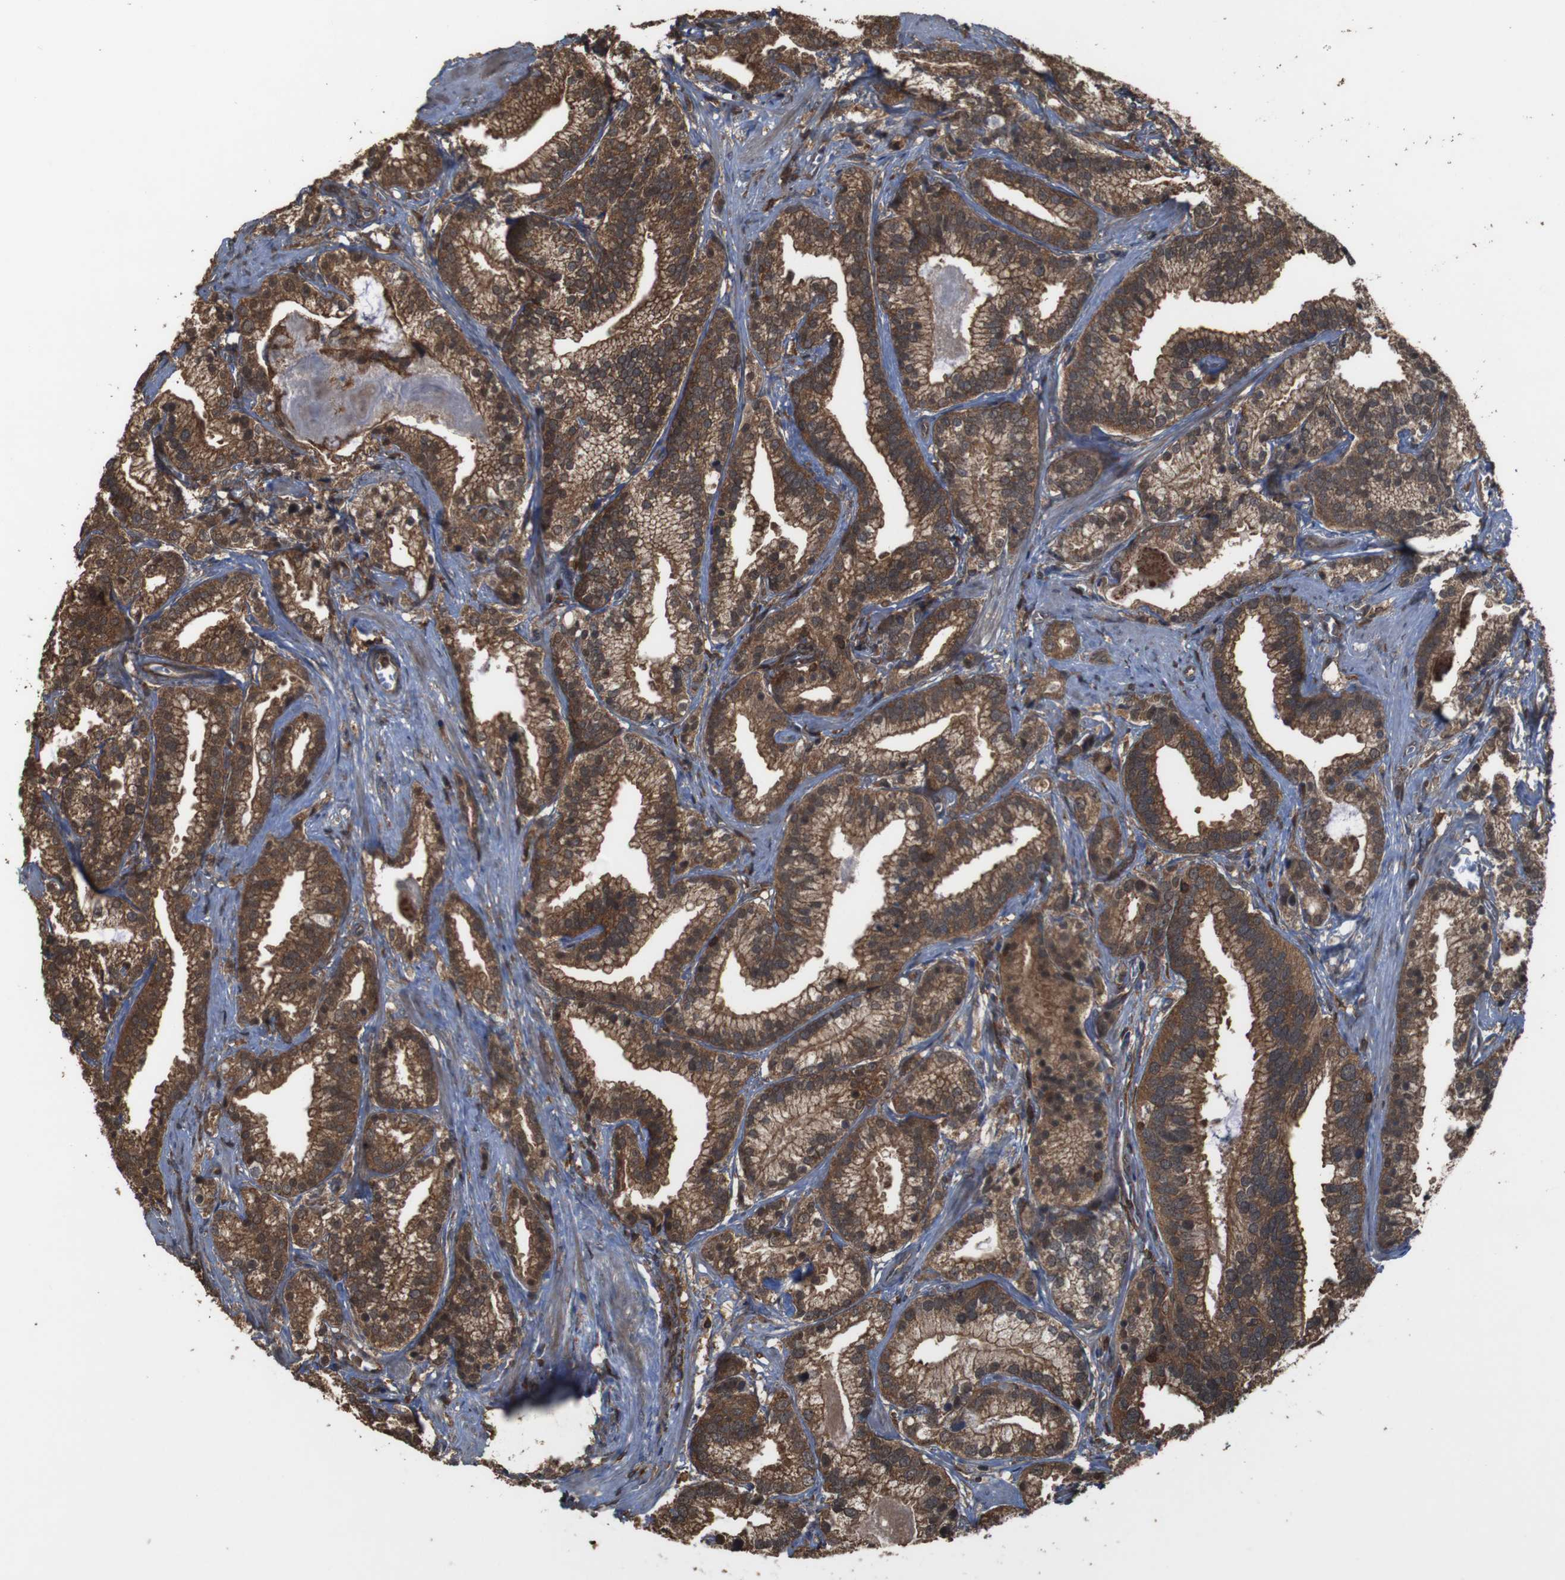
{"staining": {"intensity": "strong", "quantity": ">75%", "location": "cytoplasmic/membranous"}, "tissue": "prostate cancer", "cell_type": "Tumor cells", "image_type": "cancer", "snomed": [{"axis": "morphology", "description": "Adenocarcinoma, Low grade"}, {"axis": "topography", "description": "Prostate"}], "caption": "Protein analysis of prostate adenocarcinoma (low-grade) tissue shows strong cytoplasmic/membranous staining in about >75% of tumor cells.", "gene": "BAG4", "patient": {"sex": "male", "age": 59}}